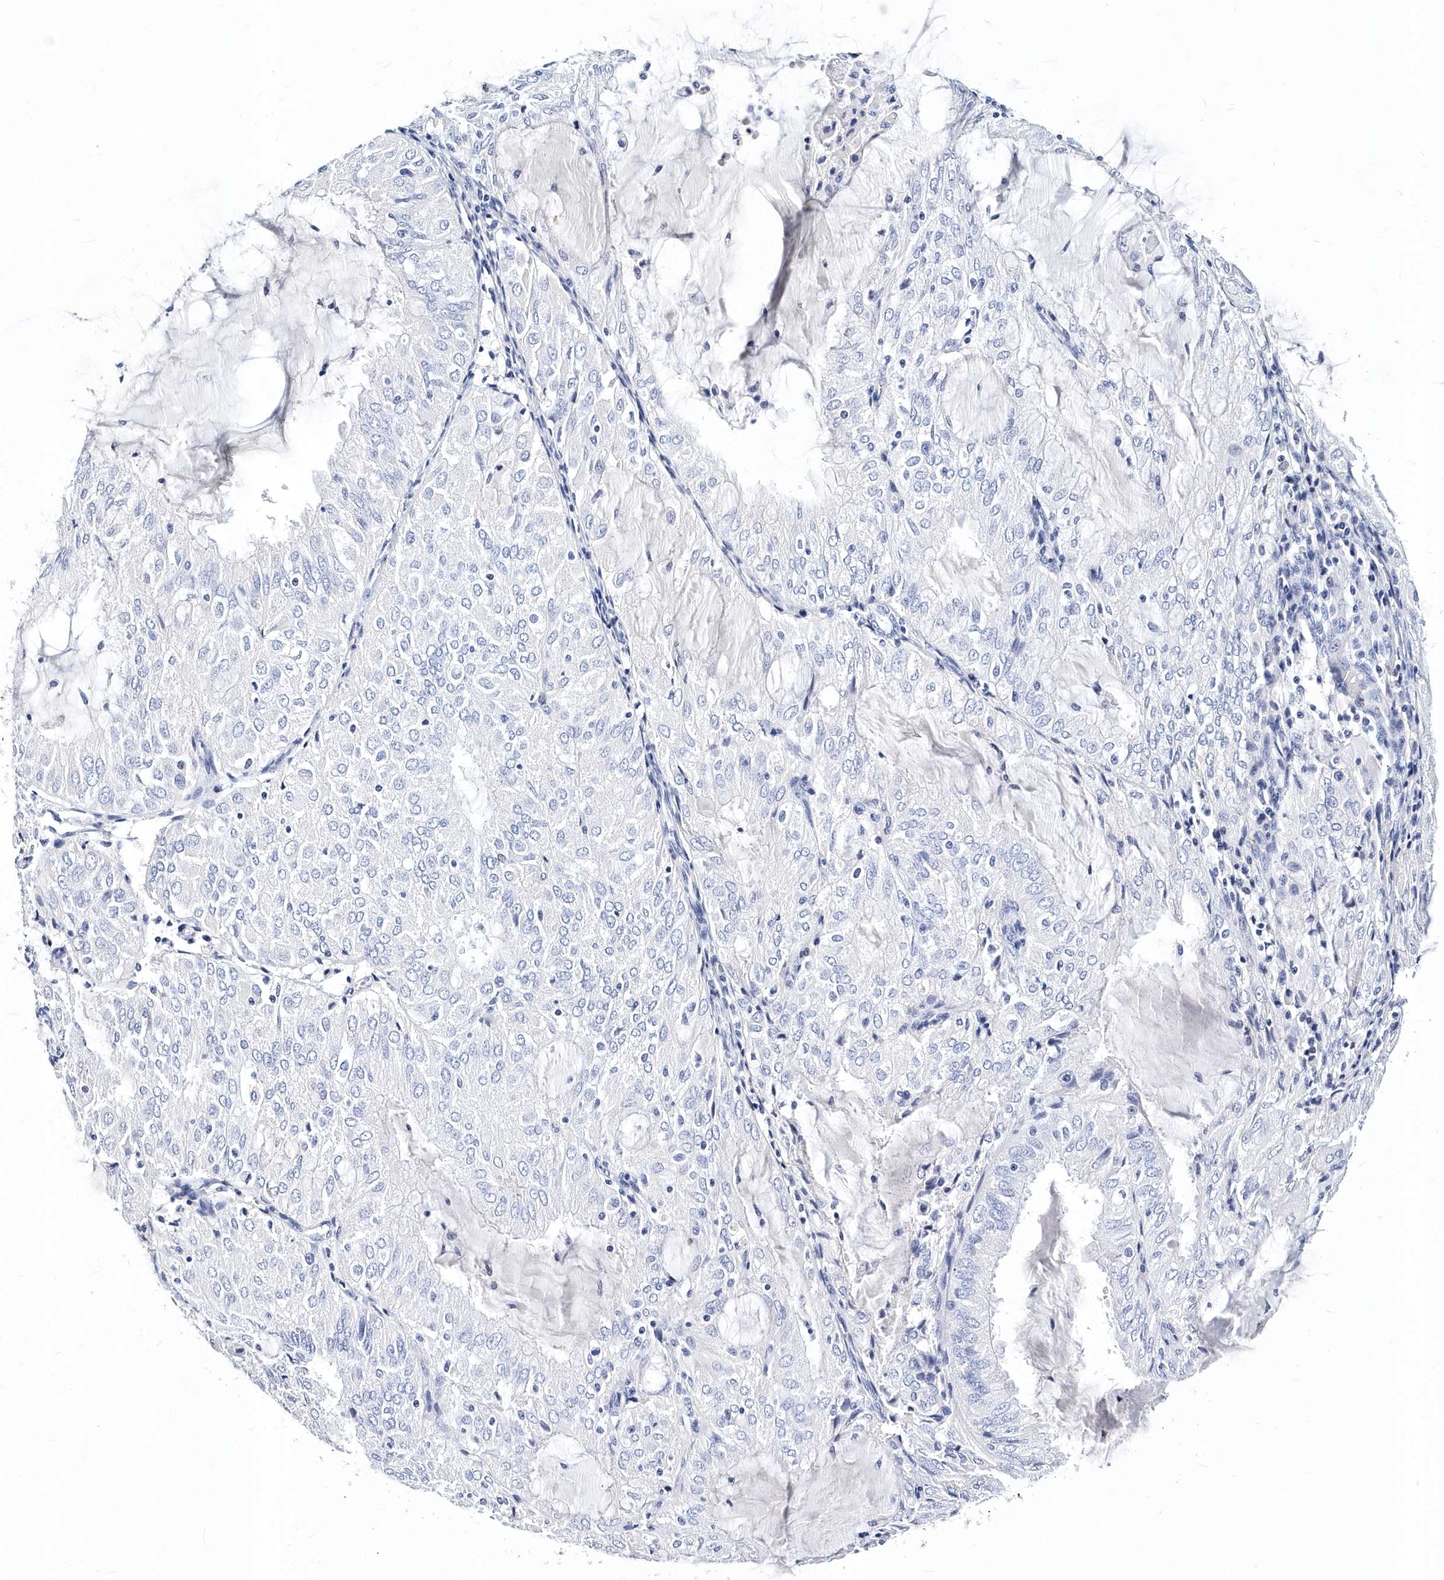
{"staining": {"intensity": "negative", "quantity": "none", "location": "none"}, "tissue": "endometrial cancer", "cell_type": "Tumor cells", "image_type": "cancer", "snomed": [{"axis": "morphology", "description": "Adenocarcinoma, NOS"}, {"axis": "topography", "description": "Endometrium"}], "caption": "High magnification brightfield microscopy of adenocarcinoma (endometrial) stained with DAB (3,3'-diaminobenzidine) (brown) and counterstained with hematoxylin (blue): tumor cells show no significant expression. (DAB immunohistochemistry (IHC), high magnification).", "gene": "ITGA2B", "patient": {"sex": "female", "age": 81}}